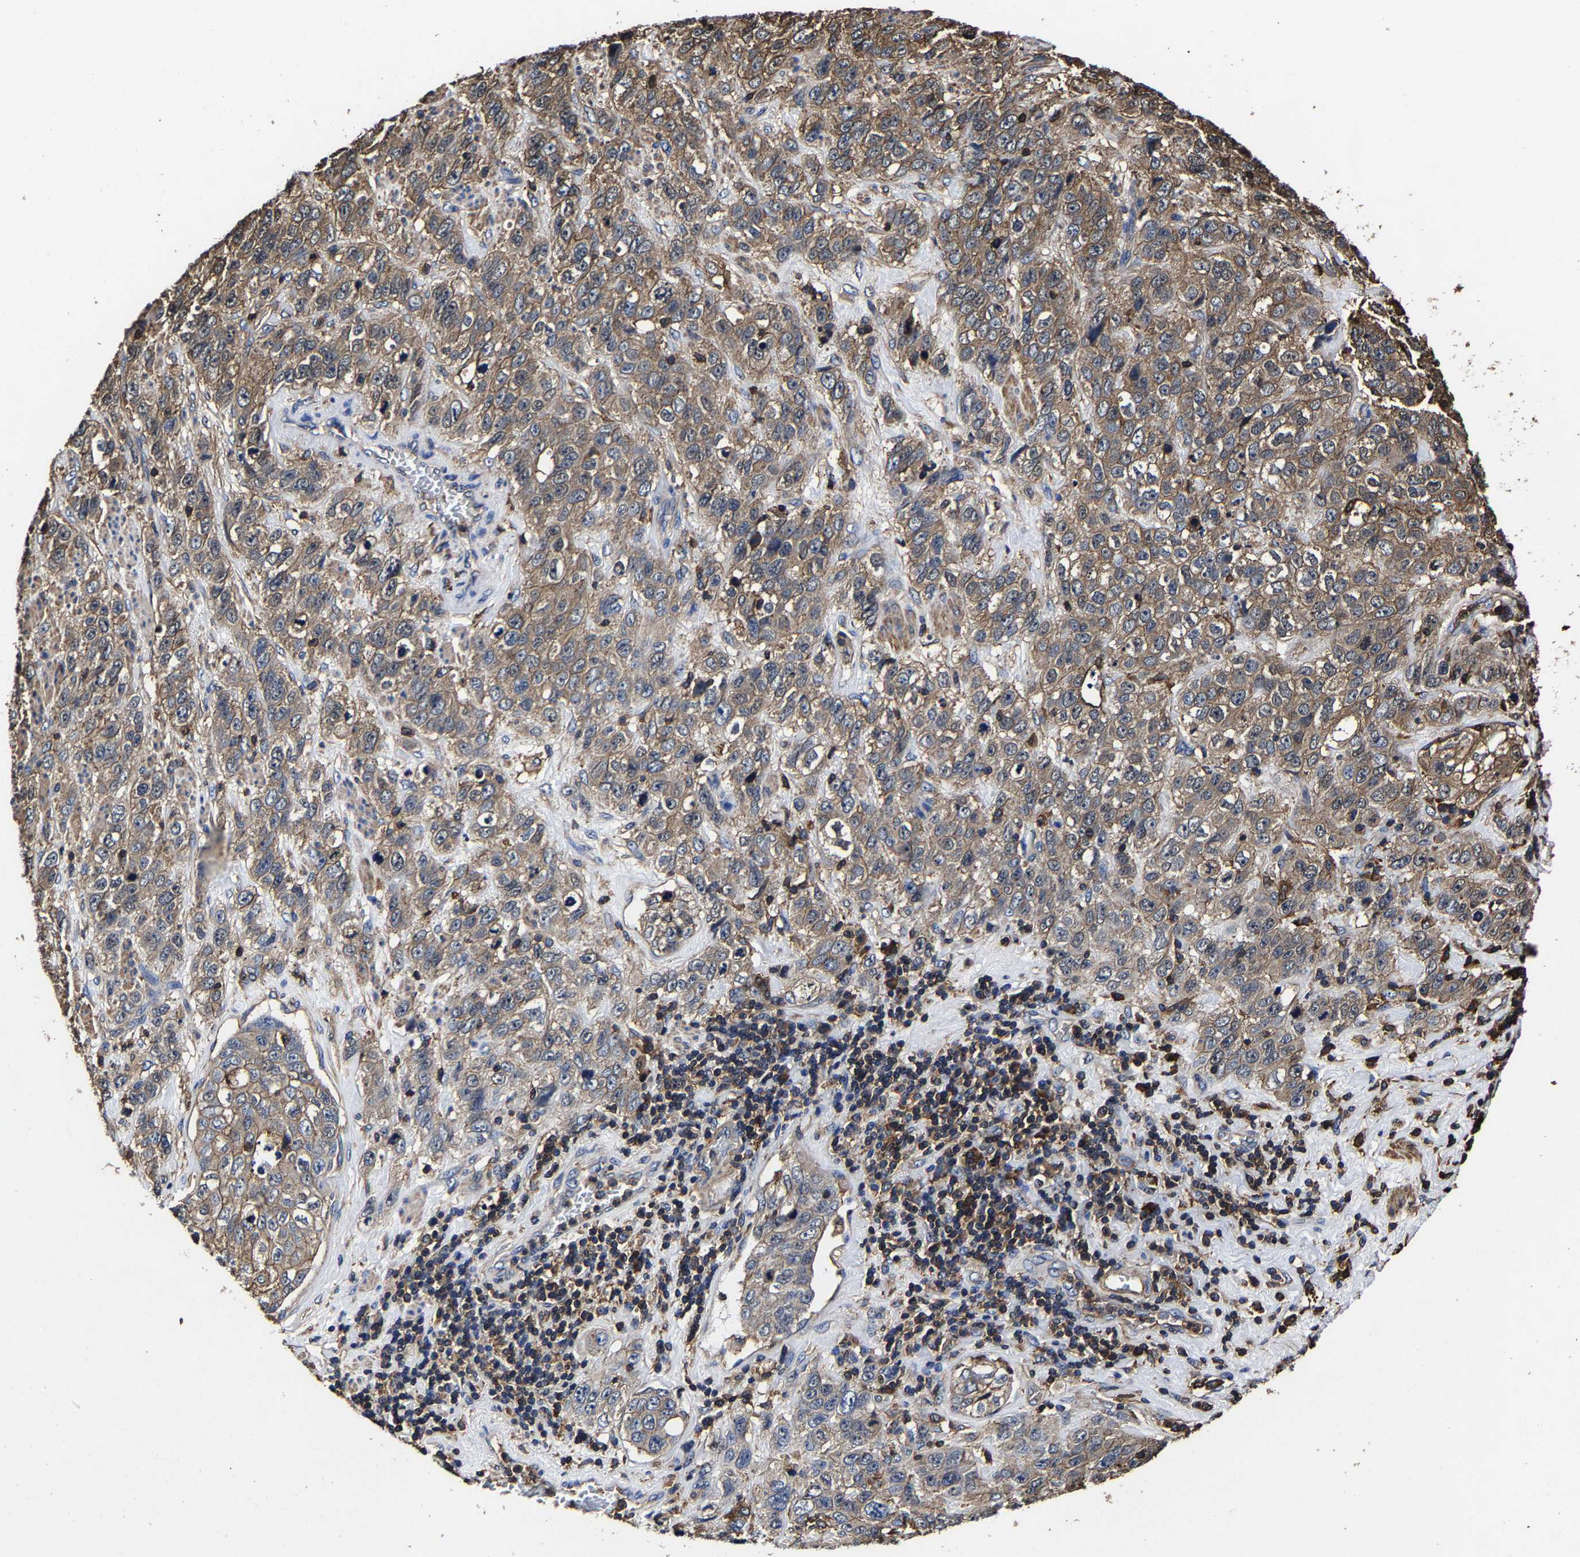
{"staining": {"intensity": "moderate", "quantity": ">75%", "location": "cytoplasmic/membranous"}, "tissue": "stomach cancer", "cell_type": "Tumor cells", "image_type": "cancer", "snomed": [{"axis": "morphology", "description": "Adenocarcinoma, NOS"}, {"axis": "topography", "description": "Stomach"}], "caption": "This photomicrograph shows stomach cancer stained with immunohistochemistry to label a protein in brown. The cytoplasmic/membranous of tumor cells show moderate positivity for the protein. Nuclei are counter-stained blue.", "gene": "SSH3", "patient": {"sex": "male", "age": 48}}